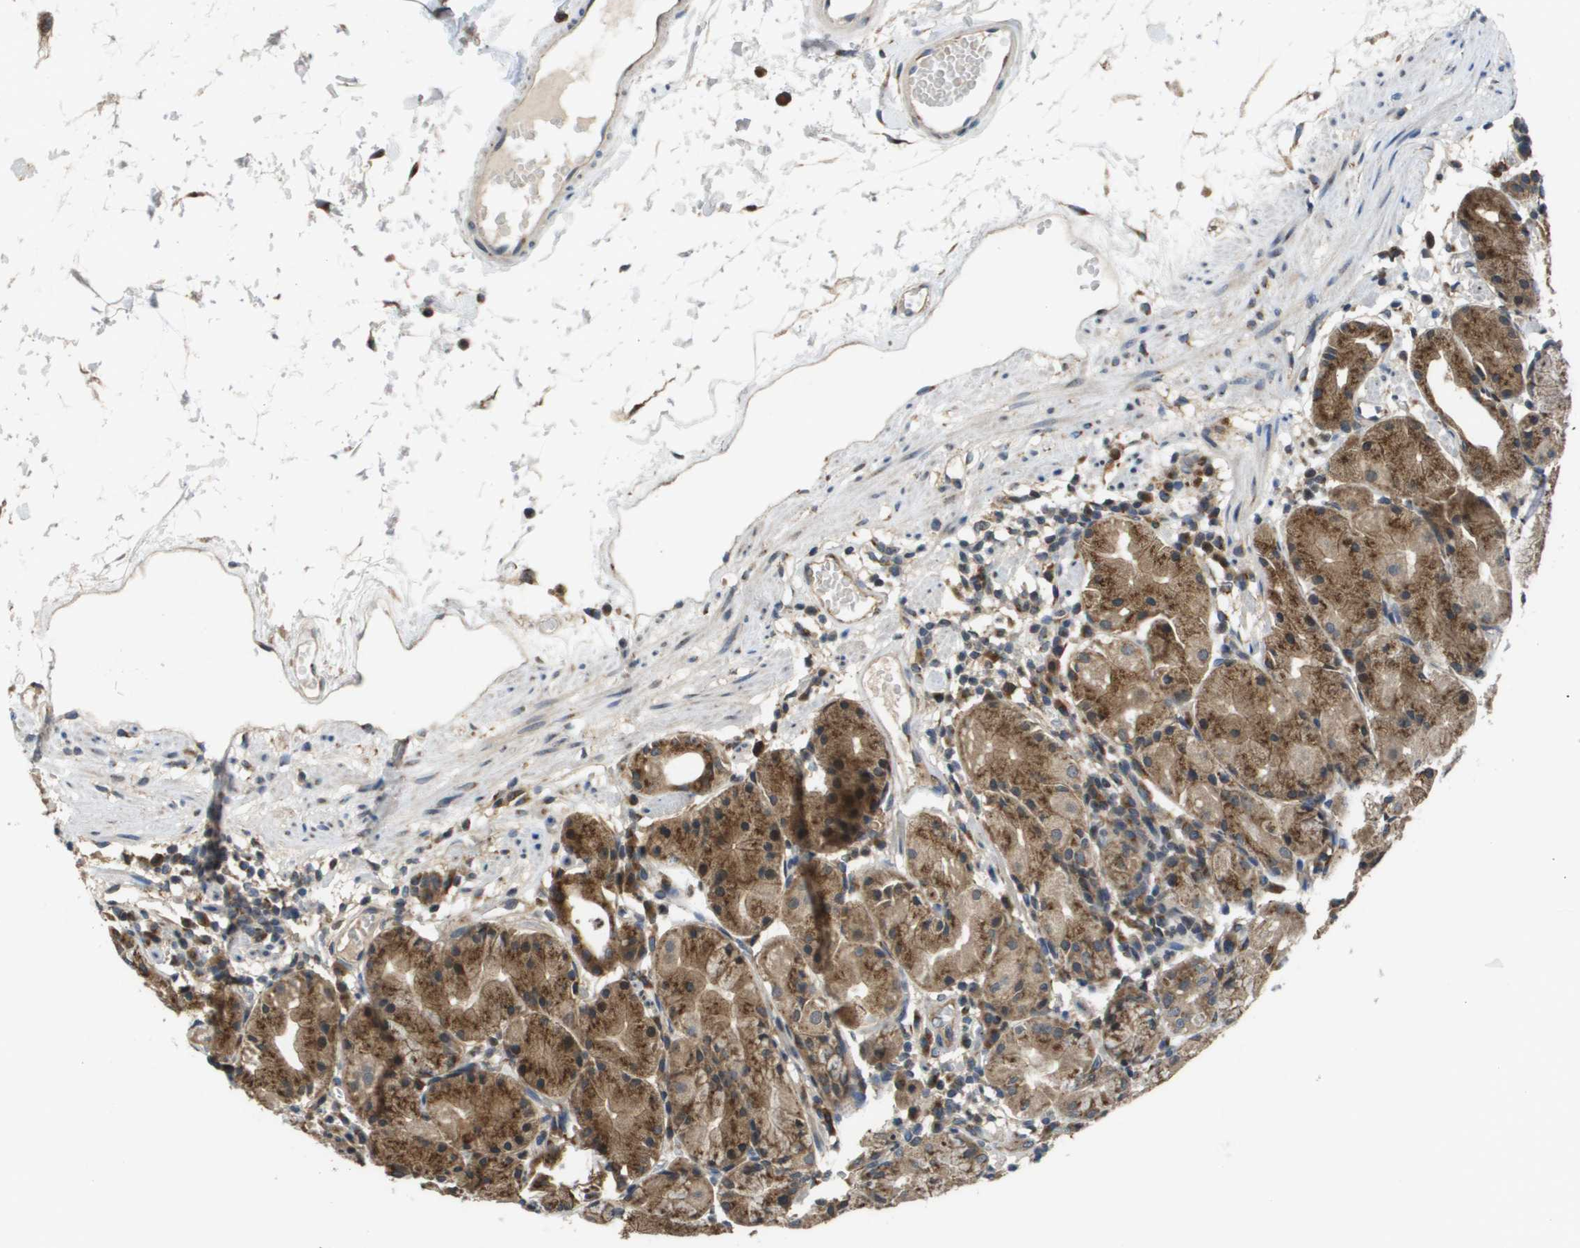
{"staining": {"intensity": "moderate", "quantity": ">75%", "location": "cytoplasmic/membranous,nuclear"}, "tissue": "stomach", "cell_type": "Glandular cells", "image_type": "normal", "snomed": [{"axis": "morphology", "description": "Normal tissue, NOS"}, {"axis": "topography", "description": "Stomach"}, {"axis": "topography", "description": "Stomach, lower"}], "caption": "A high-resolution image shows IHC staining of benign stomach, which shows moderate cytoplasmic/membranous,nuclear staining in approximately >75% of glandular cells. (DAB IHC with brightfield microscopy, high magnification).", "gene": "PCK1", "patient": {"sex": "female", "age": 75}}